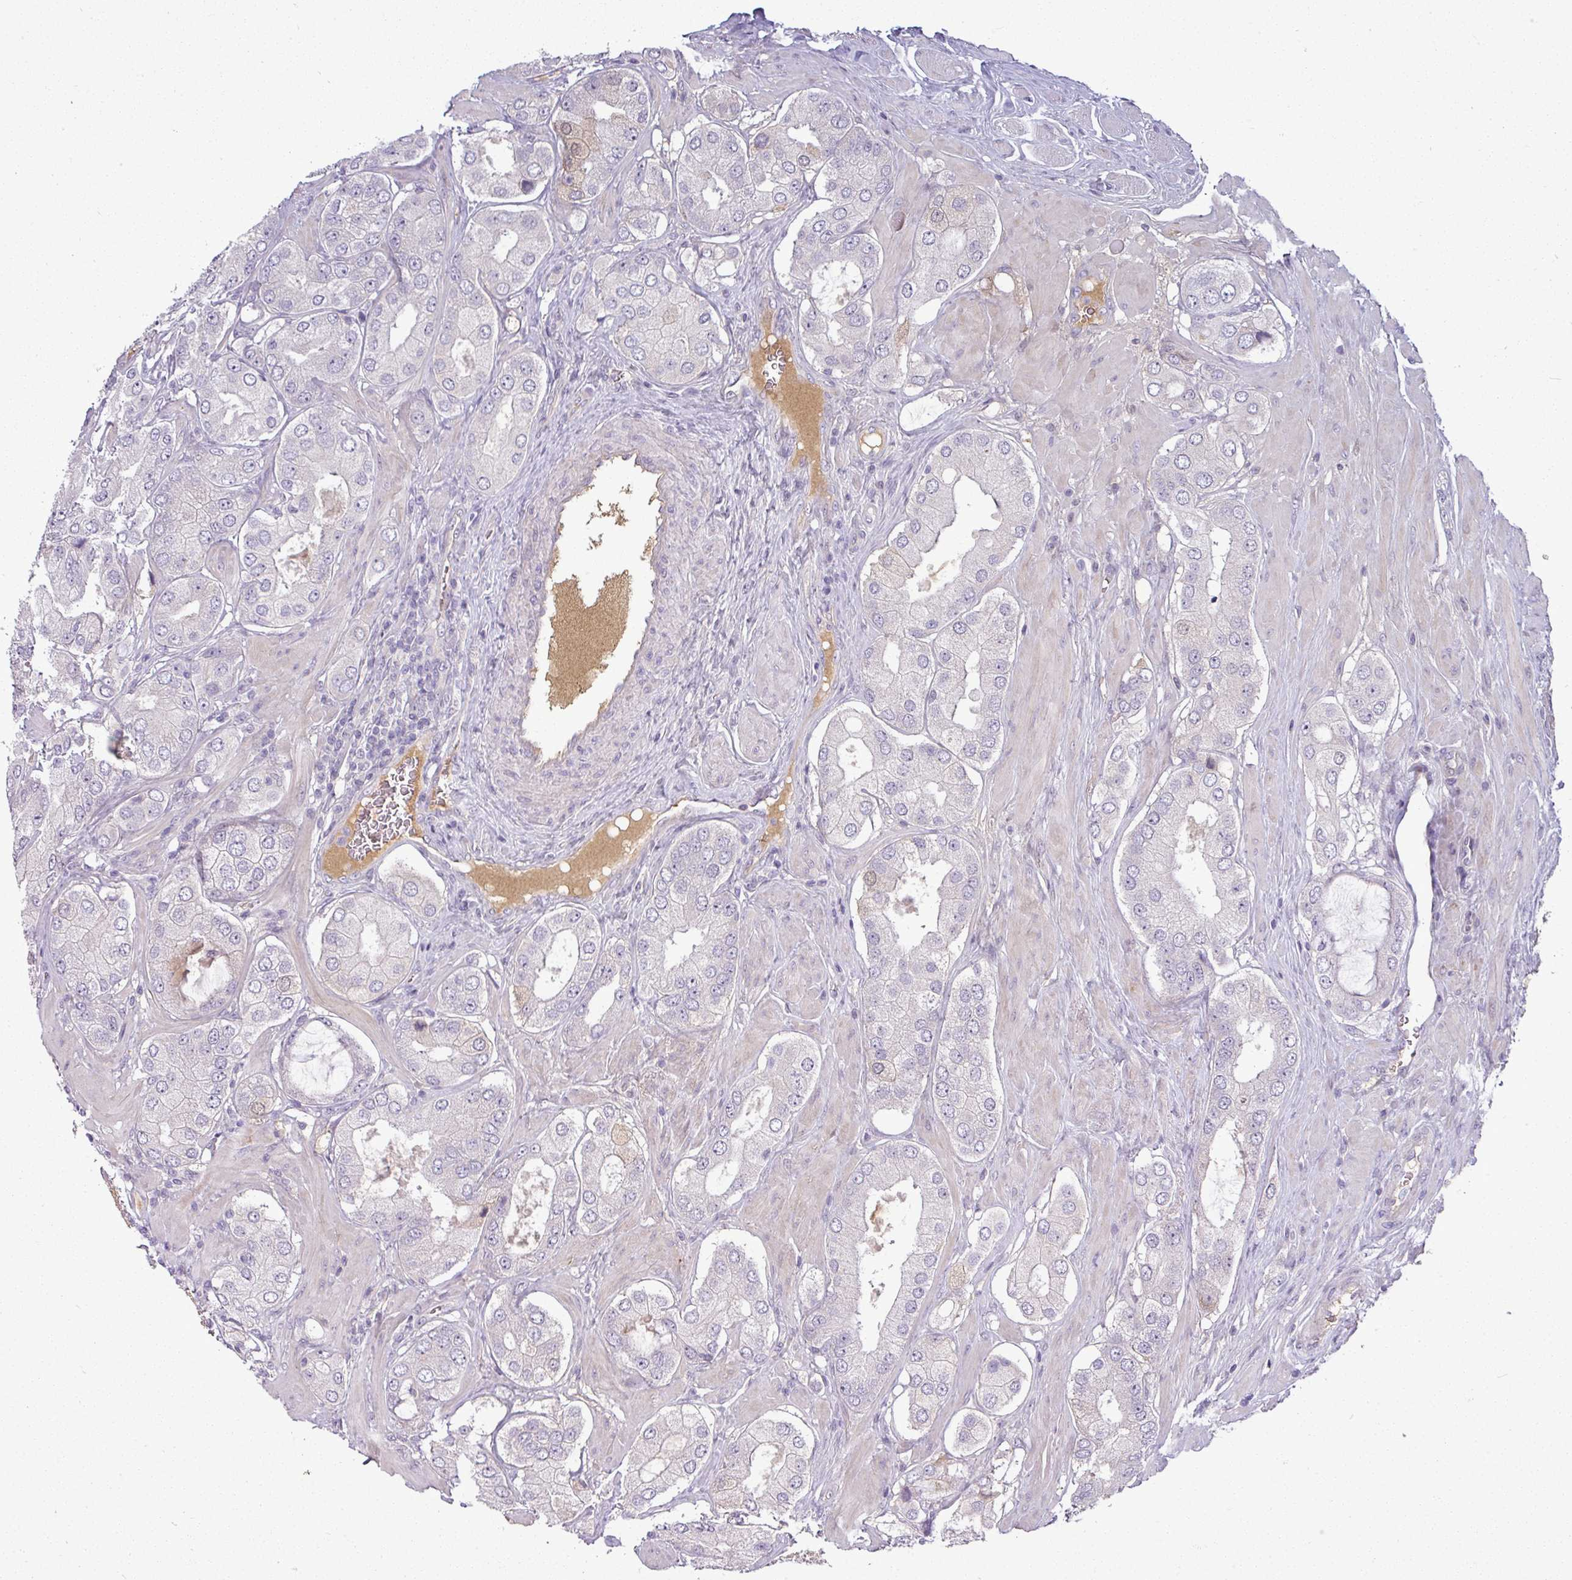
{"staining": {"intensity": "negative", "quantity": "none", "location": "none"}, "tissue": "prostate cancer", "cell_type": "Tumor cells", "image_type": "cancer", "snomed": [{"axis": "morphology", "description": "Adenocarcinoma, Low grade"}, {"axis": "topography", "description": "Prostate"}], "caption": "Protein analysis of prostate low-grade adenocarcinoma reveals no significant expression in tumor cells. (IHC, brightfield microscopy, high magnification).", "gene": "APOM", "patient": {"sex": "male", "age": 42}}